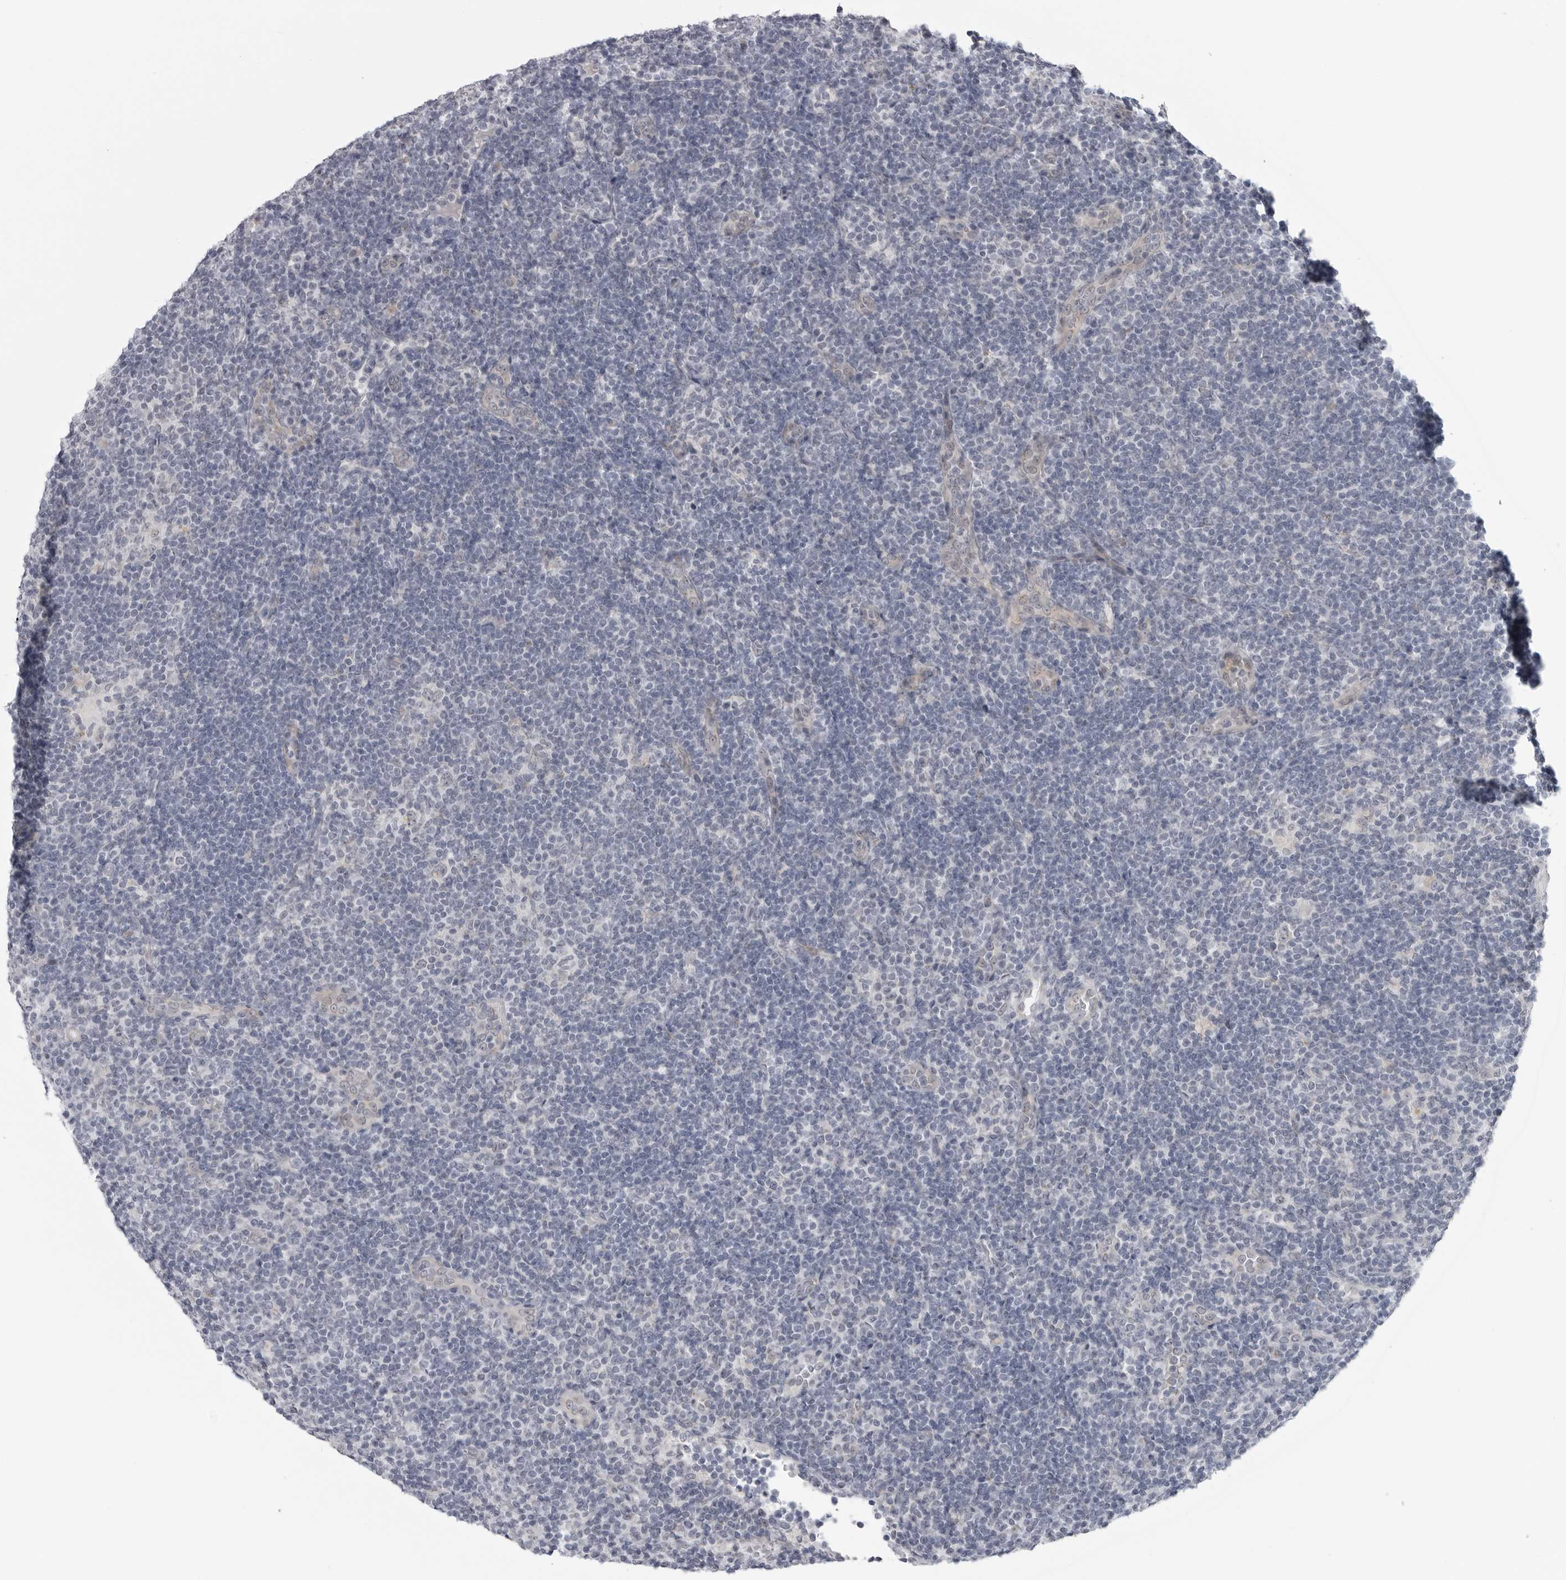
{"staining": {"intensity": "negative", "quantity": "none", "location": "none"}, "tissue": "lymphoma", "cell_type": "Tumor cells", "image_type": "cancer", "snomed": [{"axis": "morphology", "description": "Hodgkin's disease, NOS"}, {"axis": "topography", "description": "Lymph node"}], "caption": "Image shows no protein staining in tumor cells of Hodgkin's disease tissue.", "gene": "LRRC45", "patient": {"sex": "female", "age": 57}}